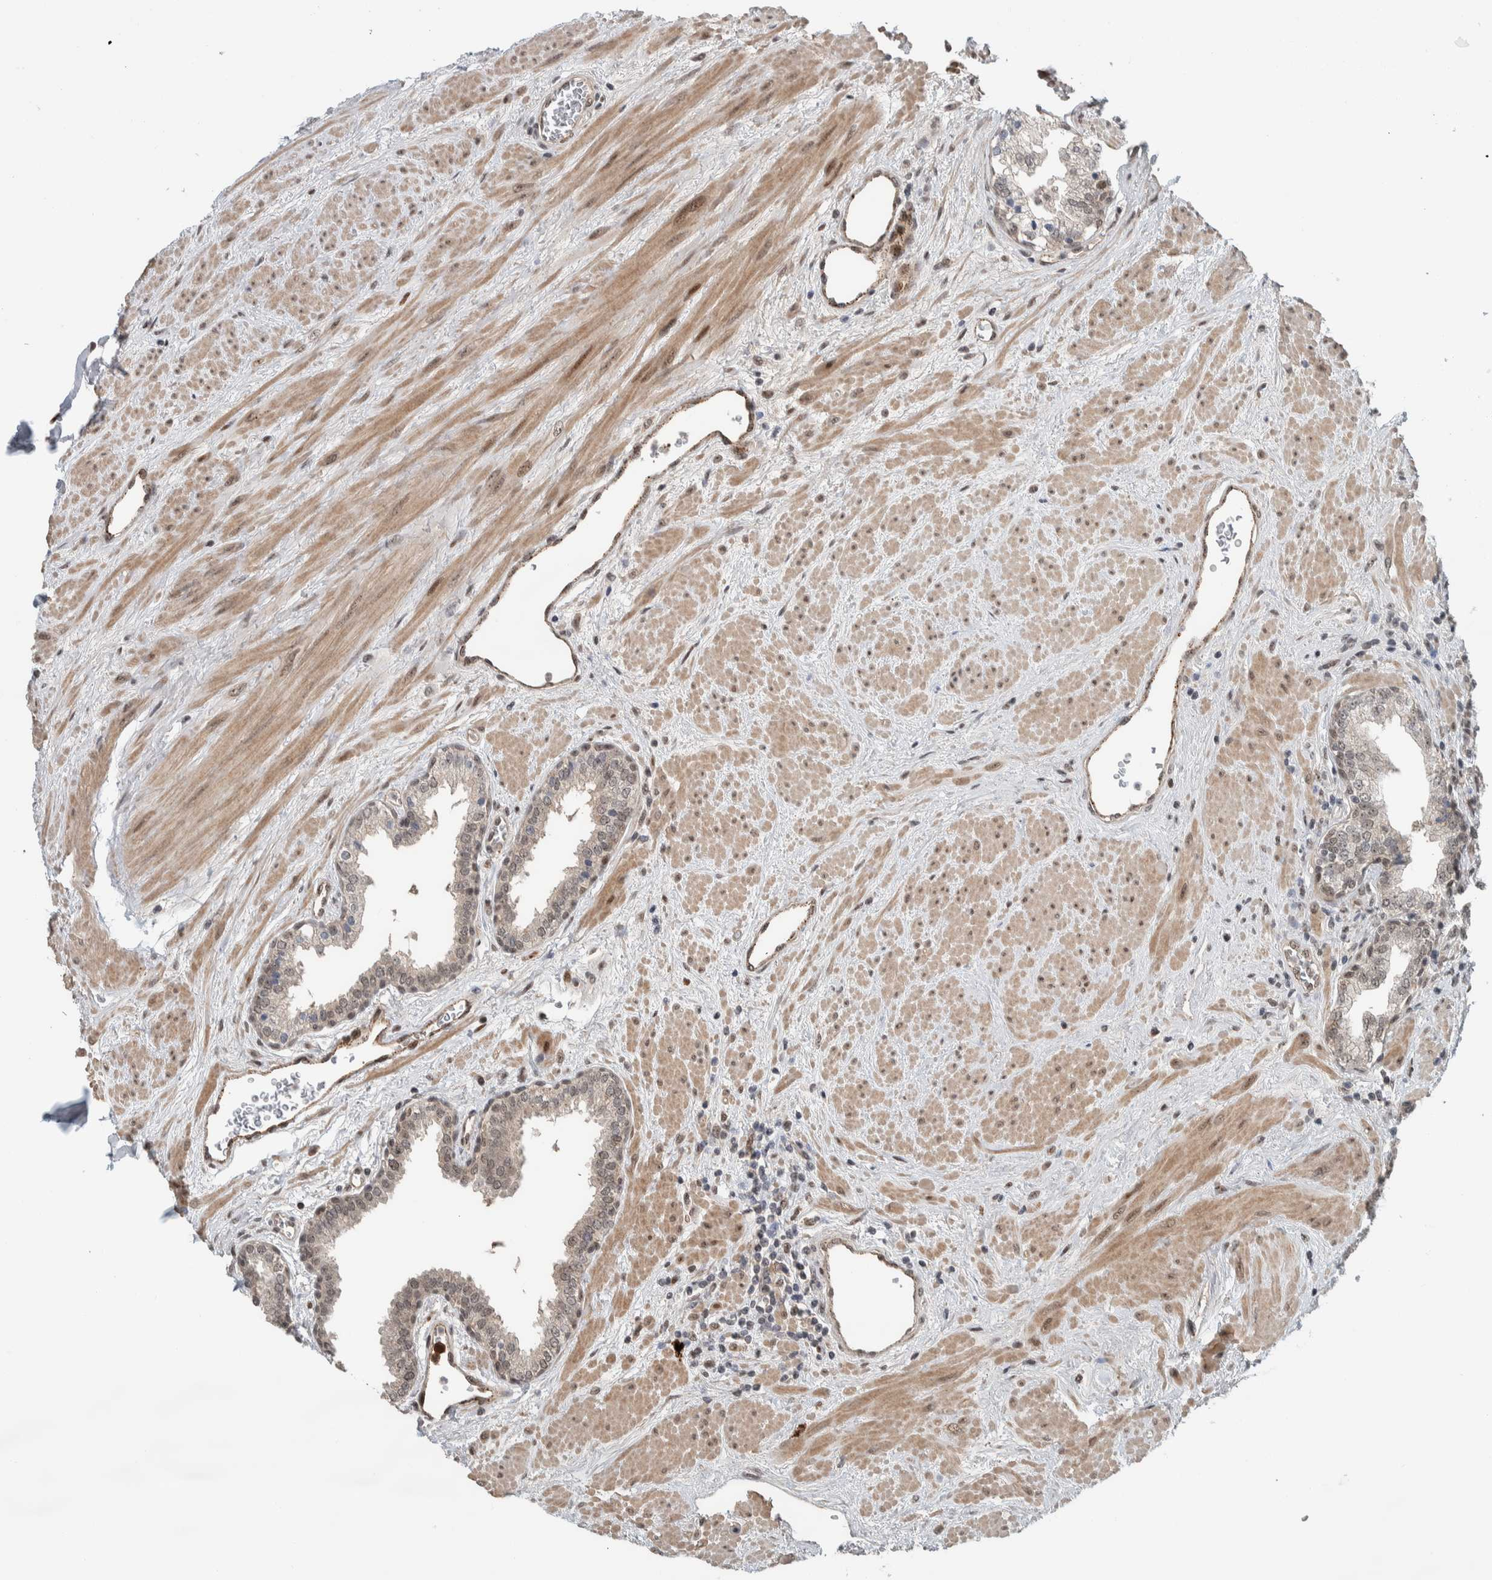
{"staining": {"intensity": "weak", "quantity": "25%-75%", "location": "cytoplasmic/membranous,nuclear"}, "tissue": "prostate", "cell_type": "Glandular cells", "image_type": "normal", "snomed": [{"axis": "morphology", "description": "Normal tissue, NOS"}, {"axis": "topography", "description": "Prostate"}], "caption": "A high-resolution micrograph shows immunohistochemistry (IHC) staining of benign prostate, which reveals weak cytoplasmic/membranous,nuclear staining in approximately 25%-75% of glandular cells. The staining is performed using DAB (3,3'-diaminobenzidine) brown chromogen to label protein expression. The nuclei are counter-stained blue using hematoxylin.", "gene": "ZFP91", "patient": {"sex": "male", "age": 51}}